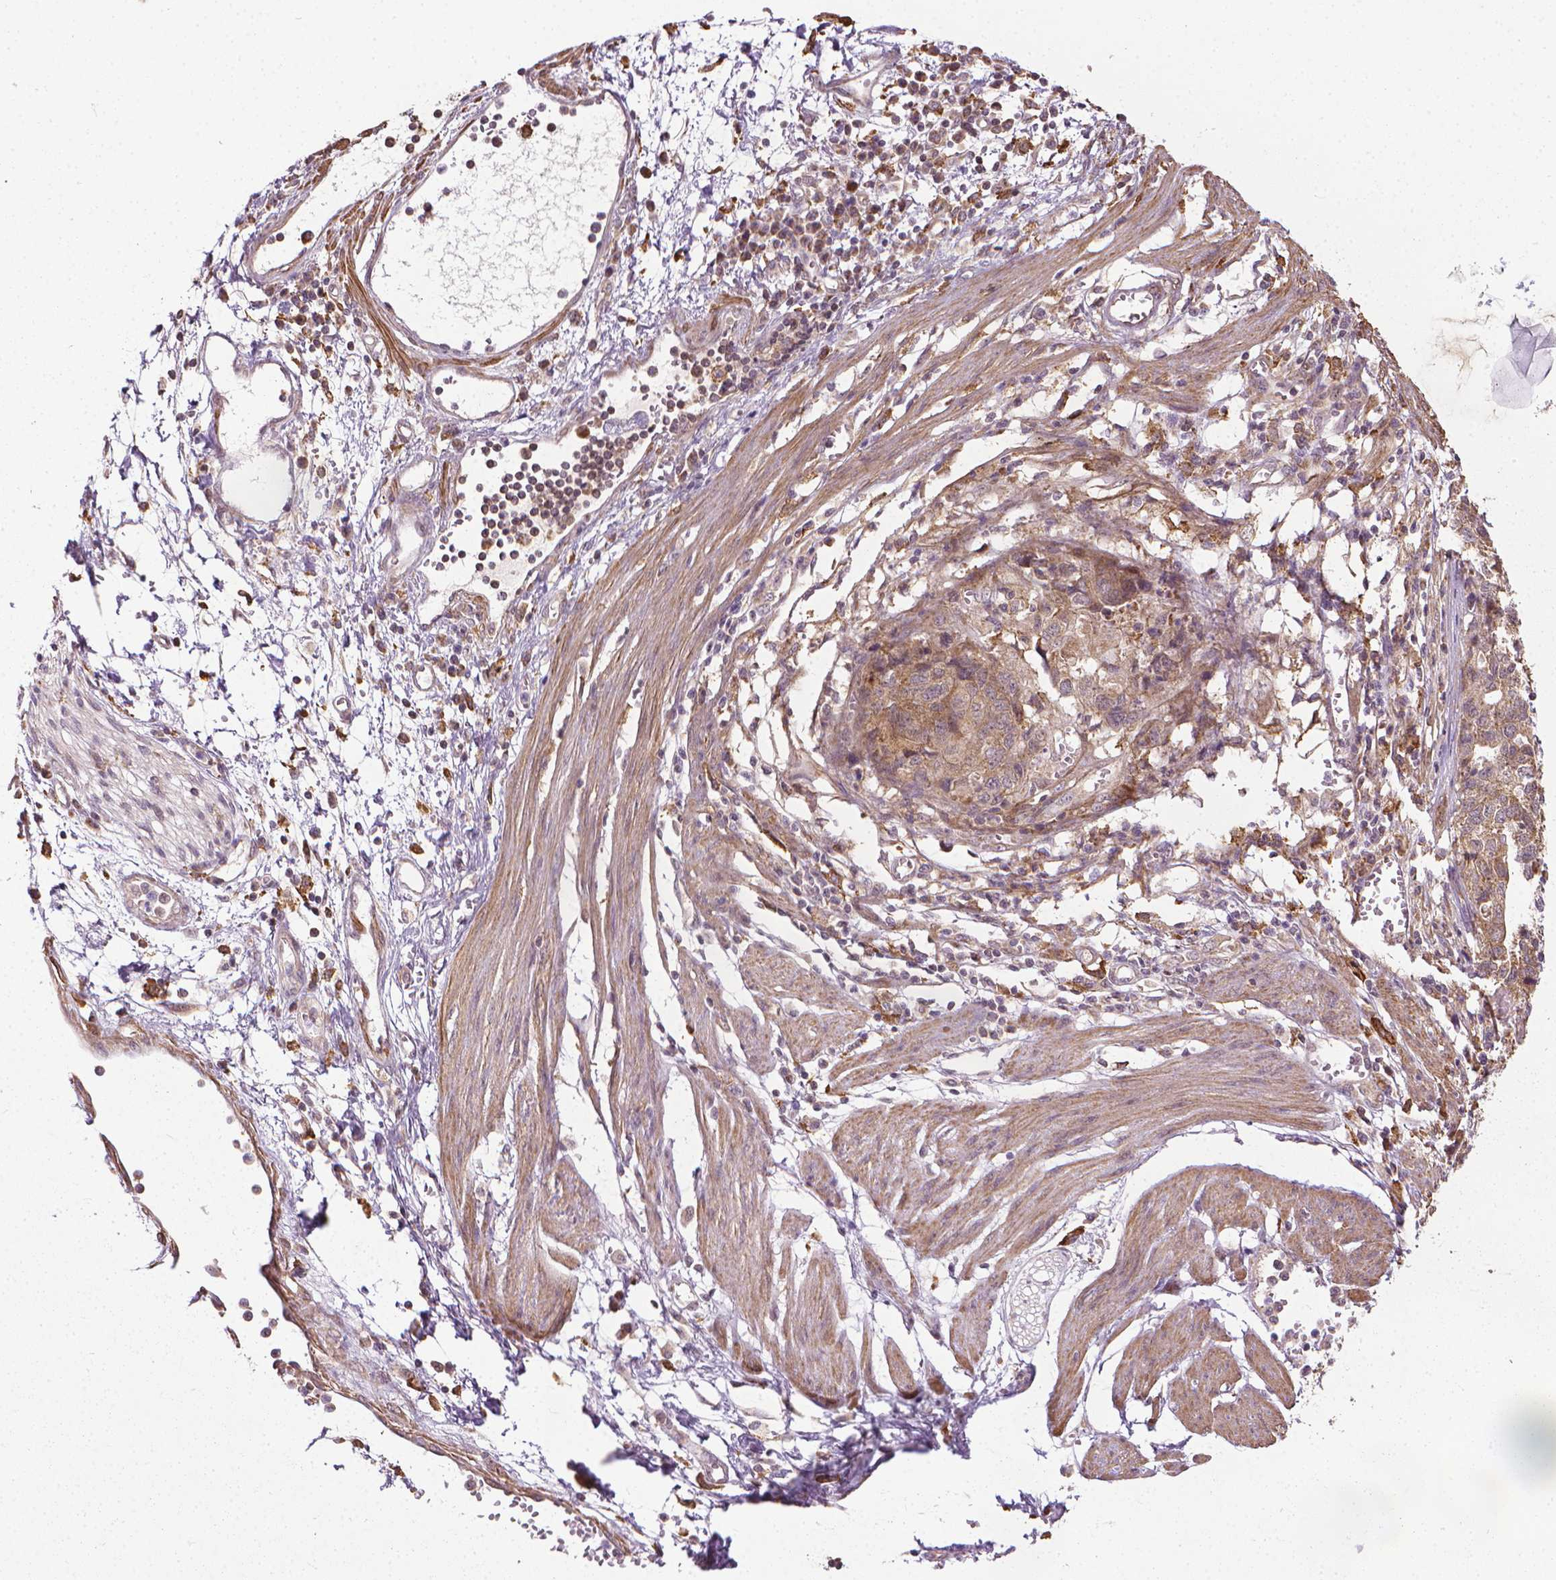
{"staining": {"intensity": "moderate", "quantity": ">75%", "location": "cytoplasmic/membranous"}, "tissue": "stomach cancer", "cell_type": "Tumor cells", "image_type": "cancer", "snomed": [{"axis": "morphology", "description": "Adenocarcinoma, NOS"}, {"axis": "topography", "description": "Stomach, upper"}], "caption": "Immunohistochemistry of human stomach cancer exhibits medium levels of moderate cytoplasmic/membranous staining in approximately >75% of tumor cells.", "gene": "PRAG1", "patient": {"sex": "female", "age": 67}}